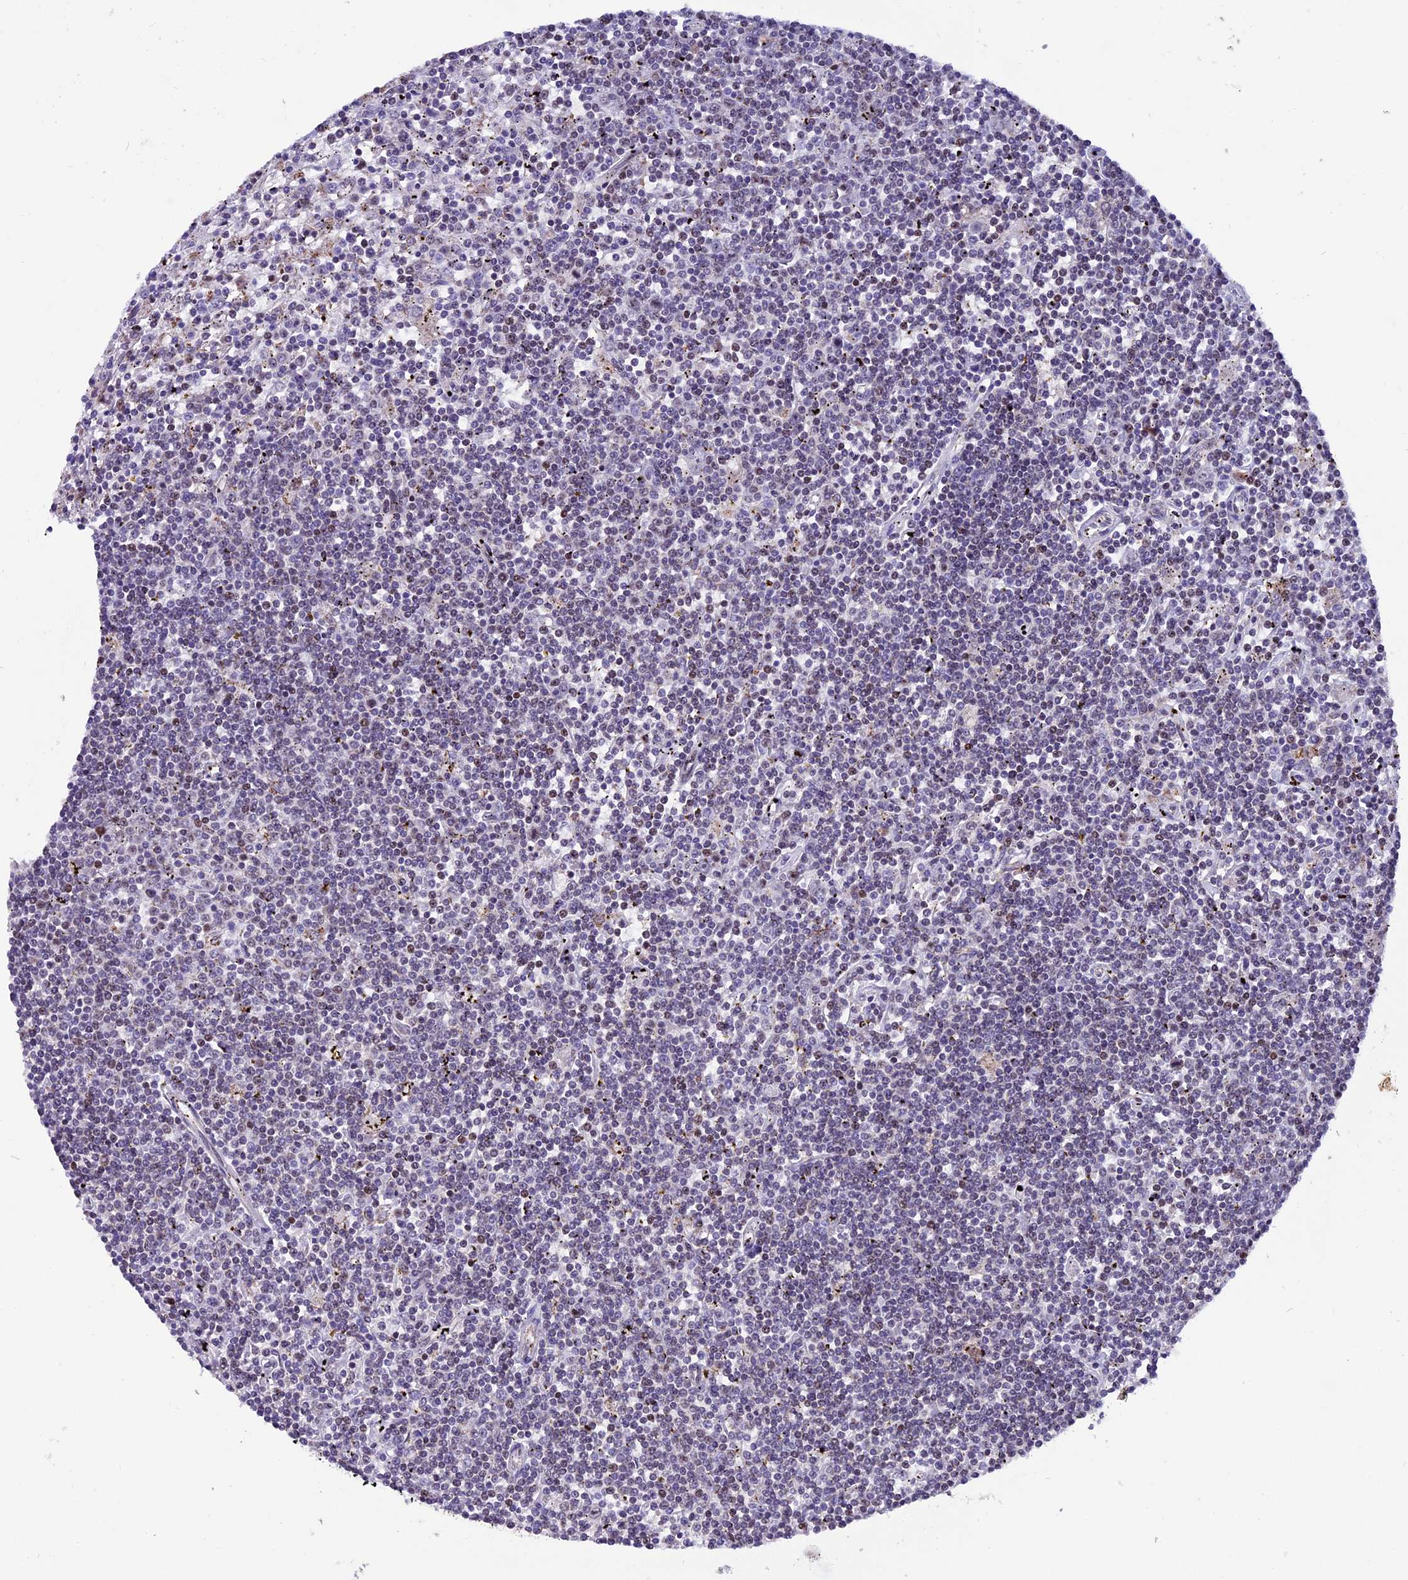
{"staining": {"intensity": "negative", "quantity": "none", "location": "none"}, "tissue": "lymphoma", "cell_type": "Tumor cells", "image_type": "cancer", "snomed": [{"axis": "morphology", "description": "Malignant lymphoma, non-Hodgkin's type, Low grade"}, {"axis": "topography", "description": "Spleen"}], "caption": "Photomicrograph shows no protein expression in tumor cells of malignant lymphoma, non-Hodgkin's type (low-grade) tissue.", "gene": "MIEF2", "patient": {"sex": "male", "age": 76}}